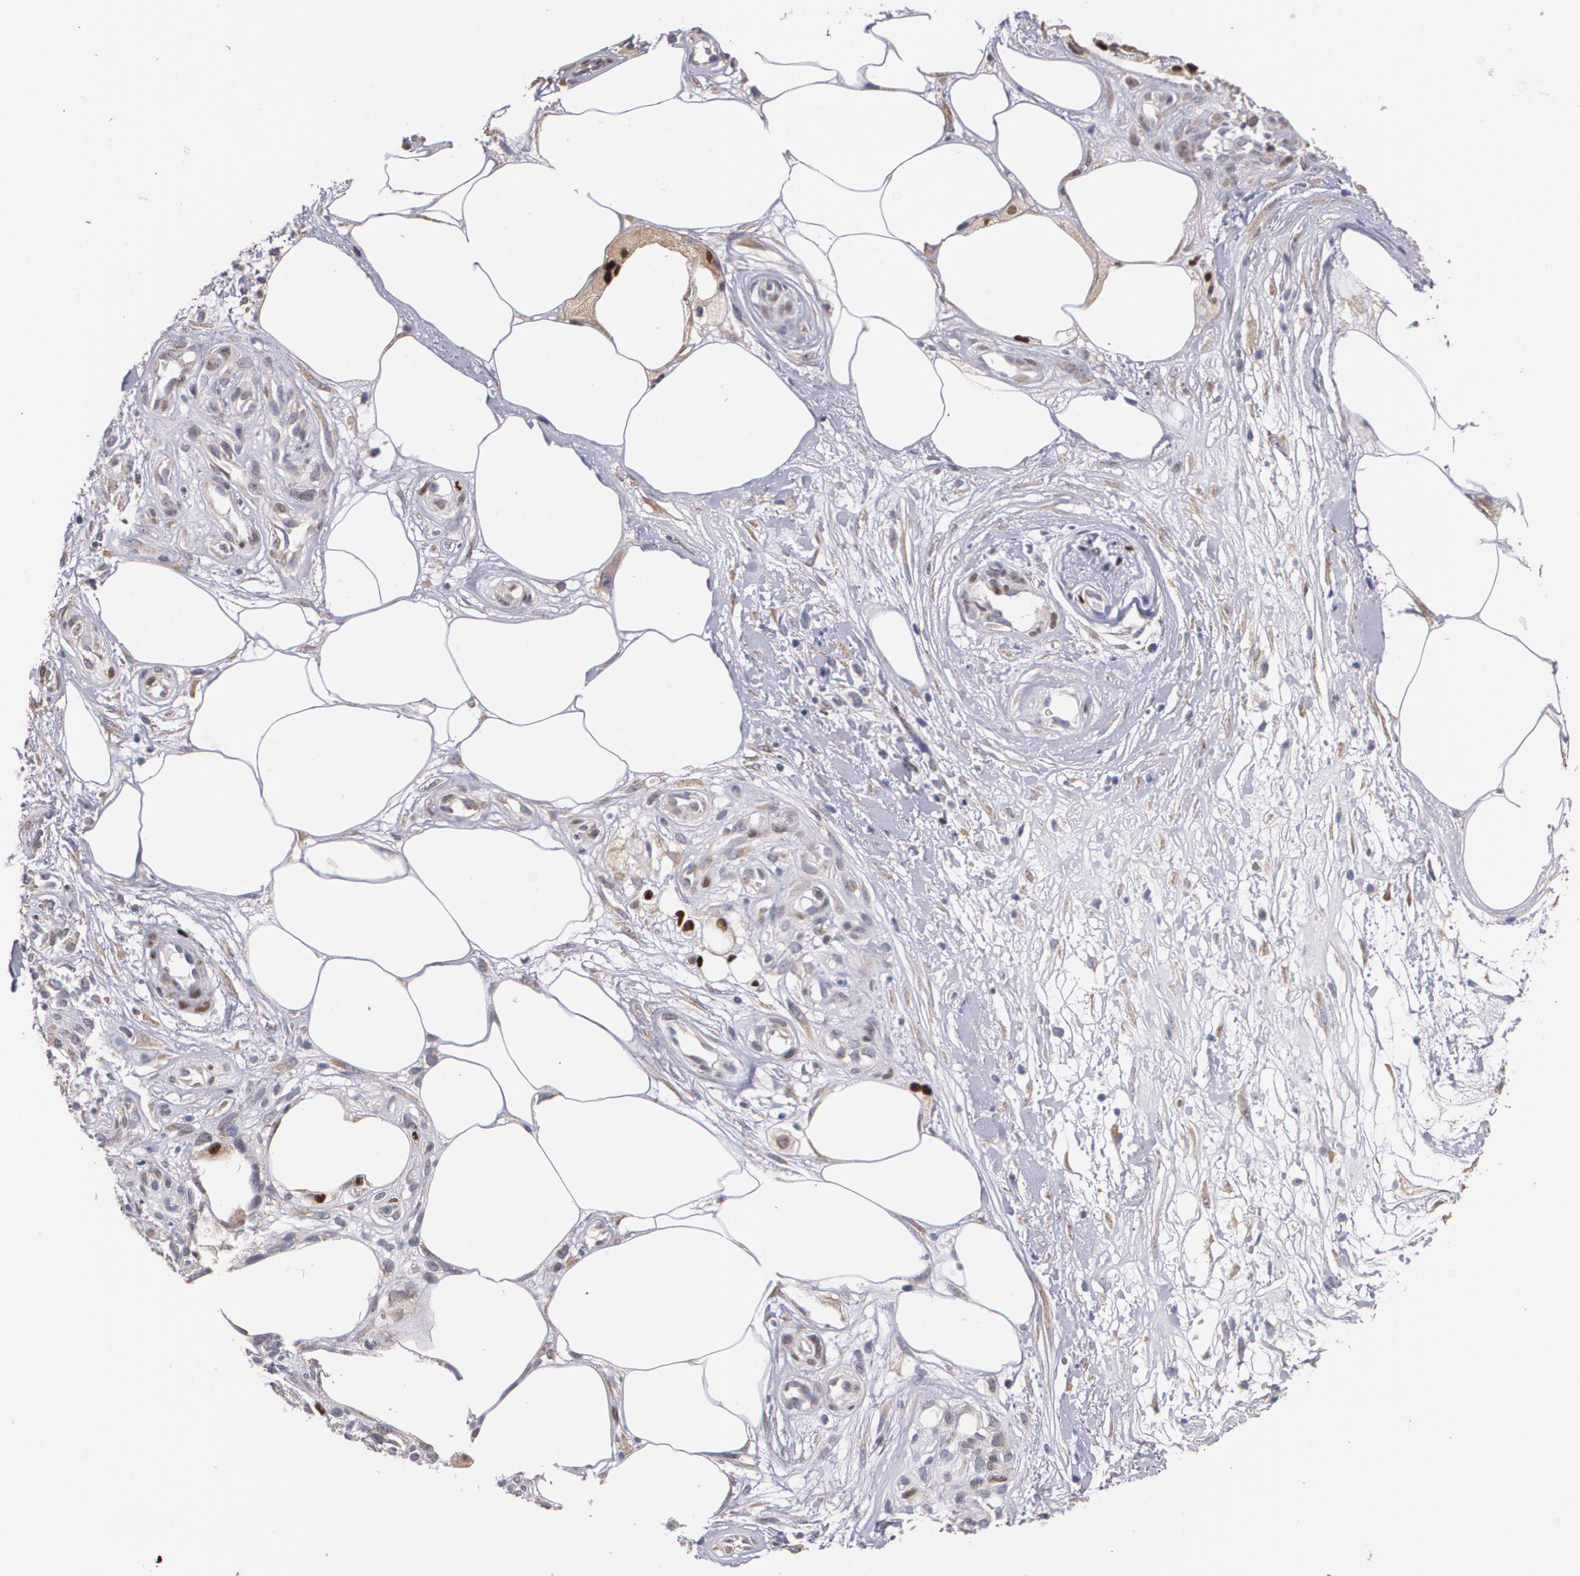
{"staining": {"intensity": "weak", "quantity": "25%-75%", "location": "cytoplasmic/membranous"}, "tissue": "melanoma", "cell_type": "Tumor cells", "image_type": "cancer", "snomed": [{"axis": "morphology", "description": "Malignant melanoma, NOS"}, {"axis": "topography", "description": "Skin"}], "caption": "Human malignant melanoma stained with a brown dye displays weak cytoplasmic/membranous positive positivity in approximately 25%-75% of tumor cells.", "gene": "ATF3", "patient": {"sex": "female", "age": 85}}